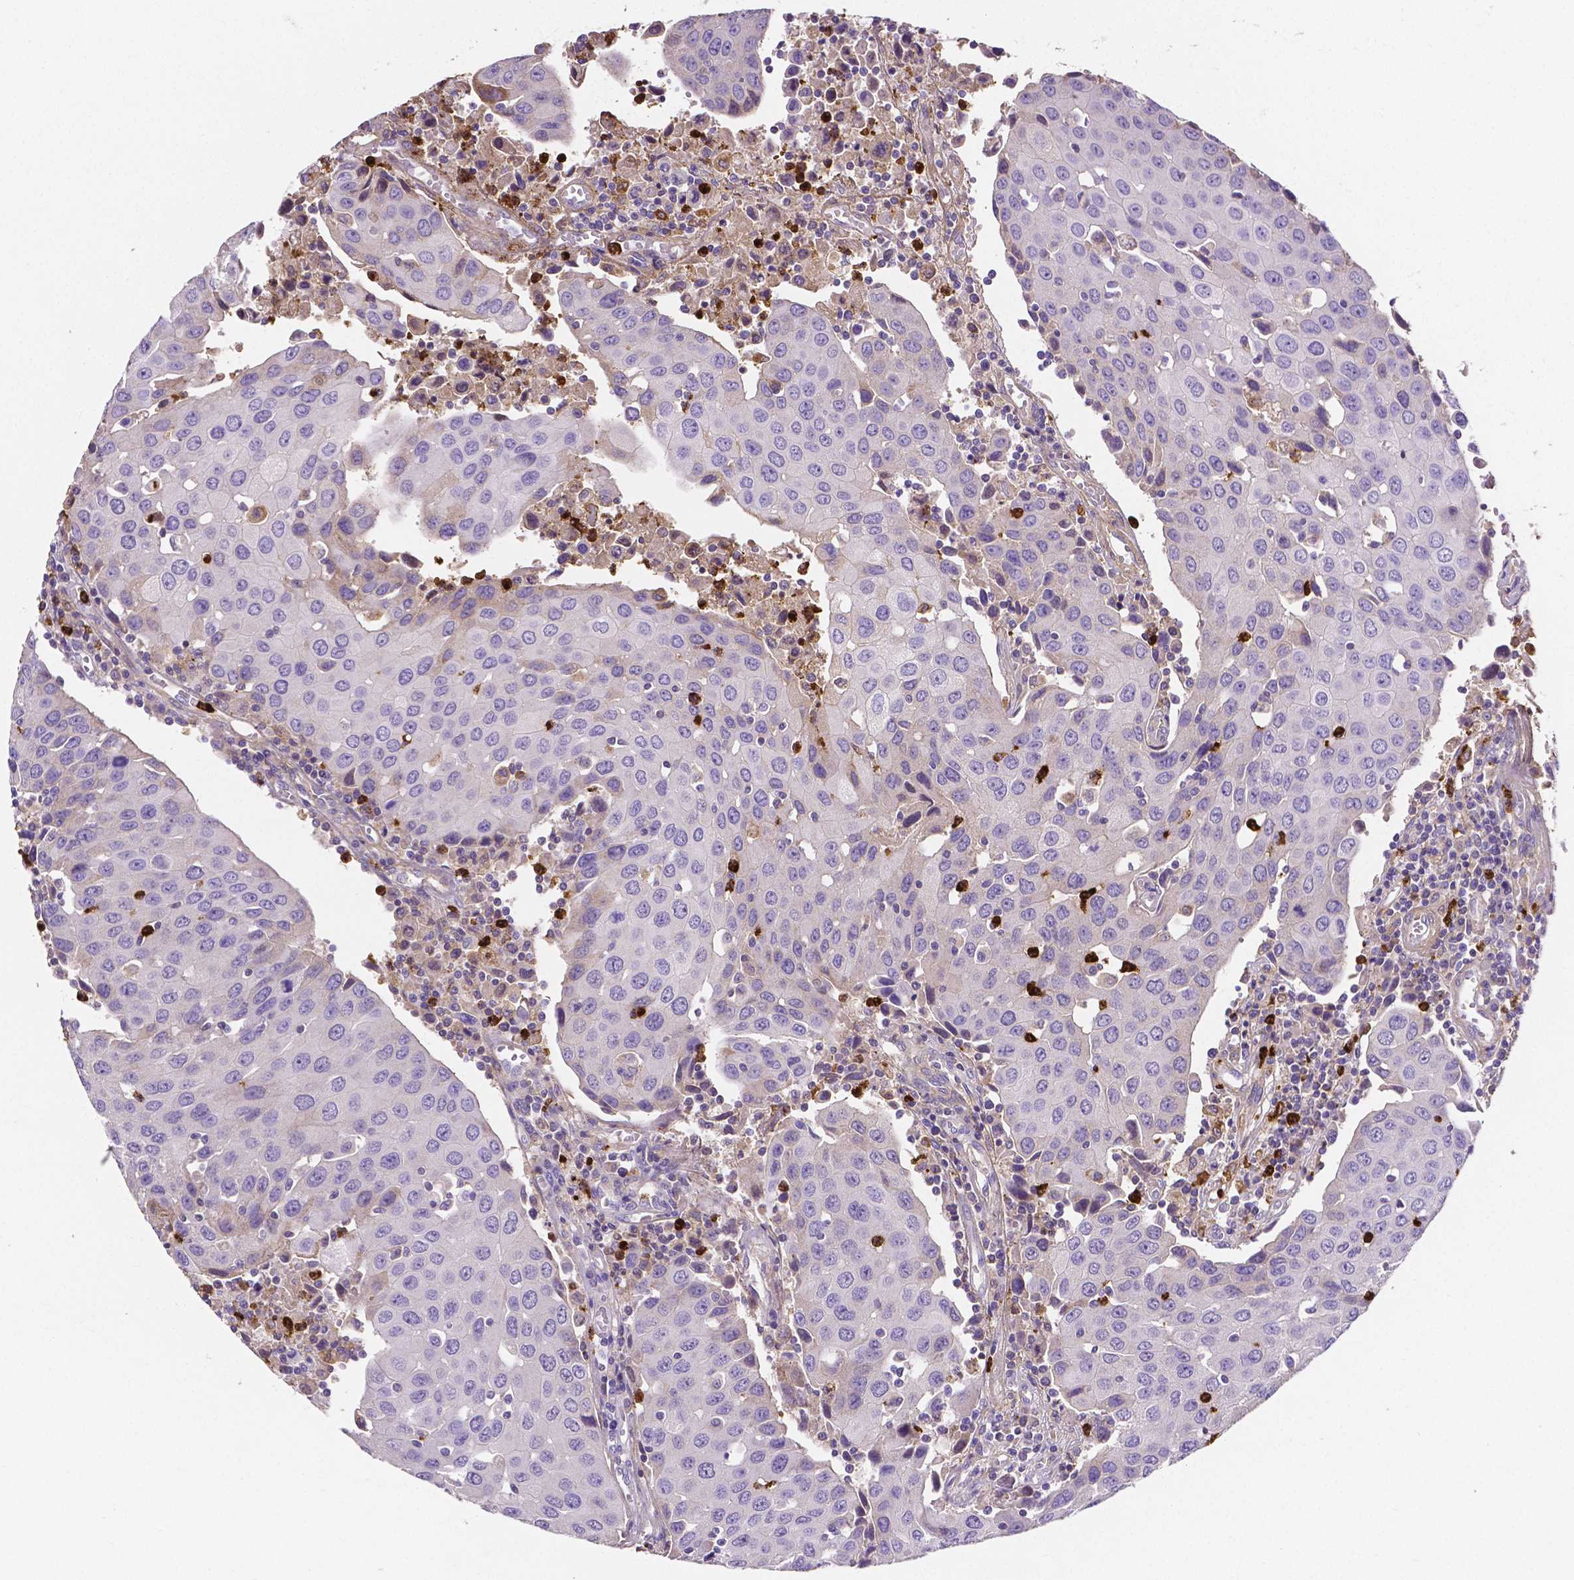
{"staining": {"intensity": "negative", "quantity": "none", "location": "none"}, "tissue": "urothelial cancer", "cell_type": "Tumor cells", "image_type": "cancer", "snomed": [{"axis": "morphology", "description": "Urothelial carcinoma, High grade"}, {"axis": "topography", "description": "Urinary bladder"}], "caption": "This histopathology image is of urothelial cancer stained with immunohistochemistry to label a protein in brown with the nuclei are counter-stained blue. There is no staining in tumor cells.", "gene": "MMP9", "patient": {"sex": "female", "age": 85}}